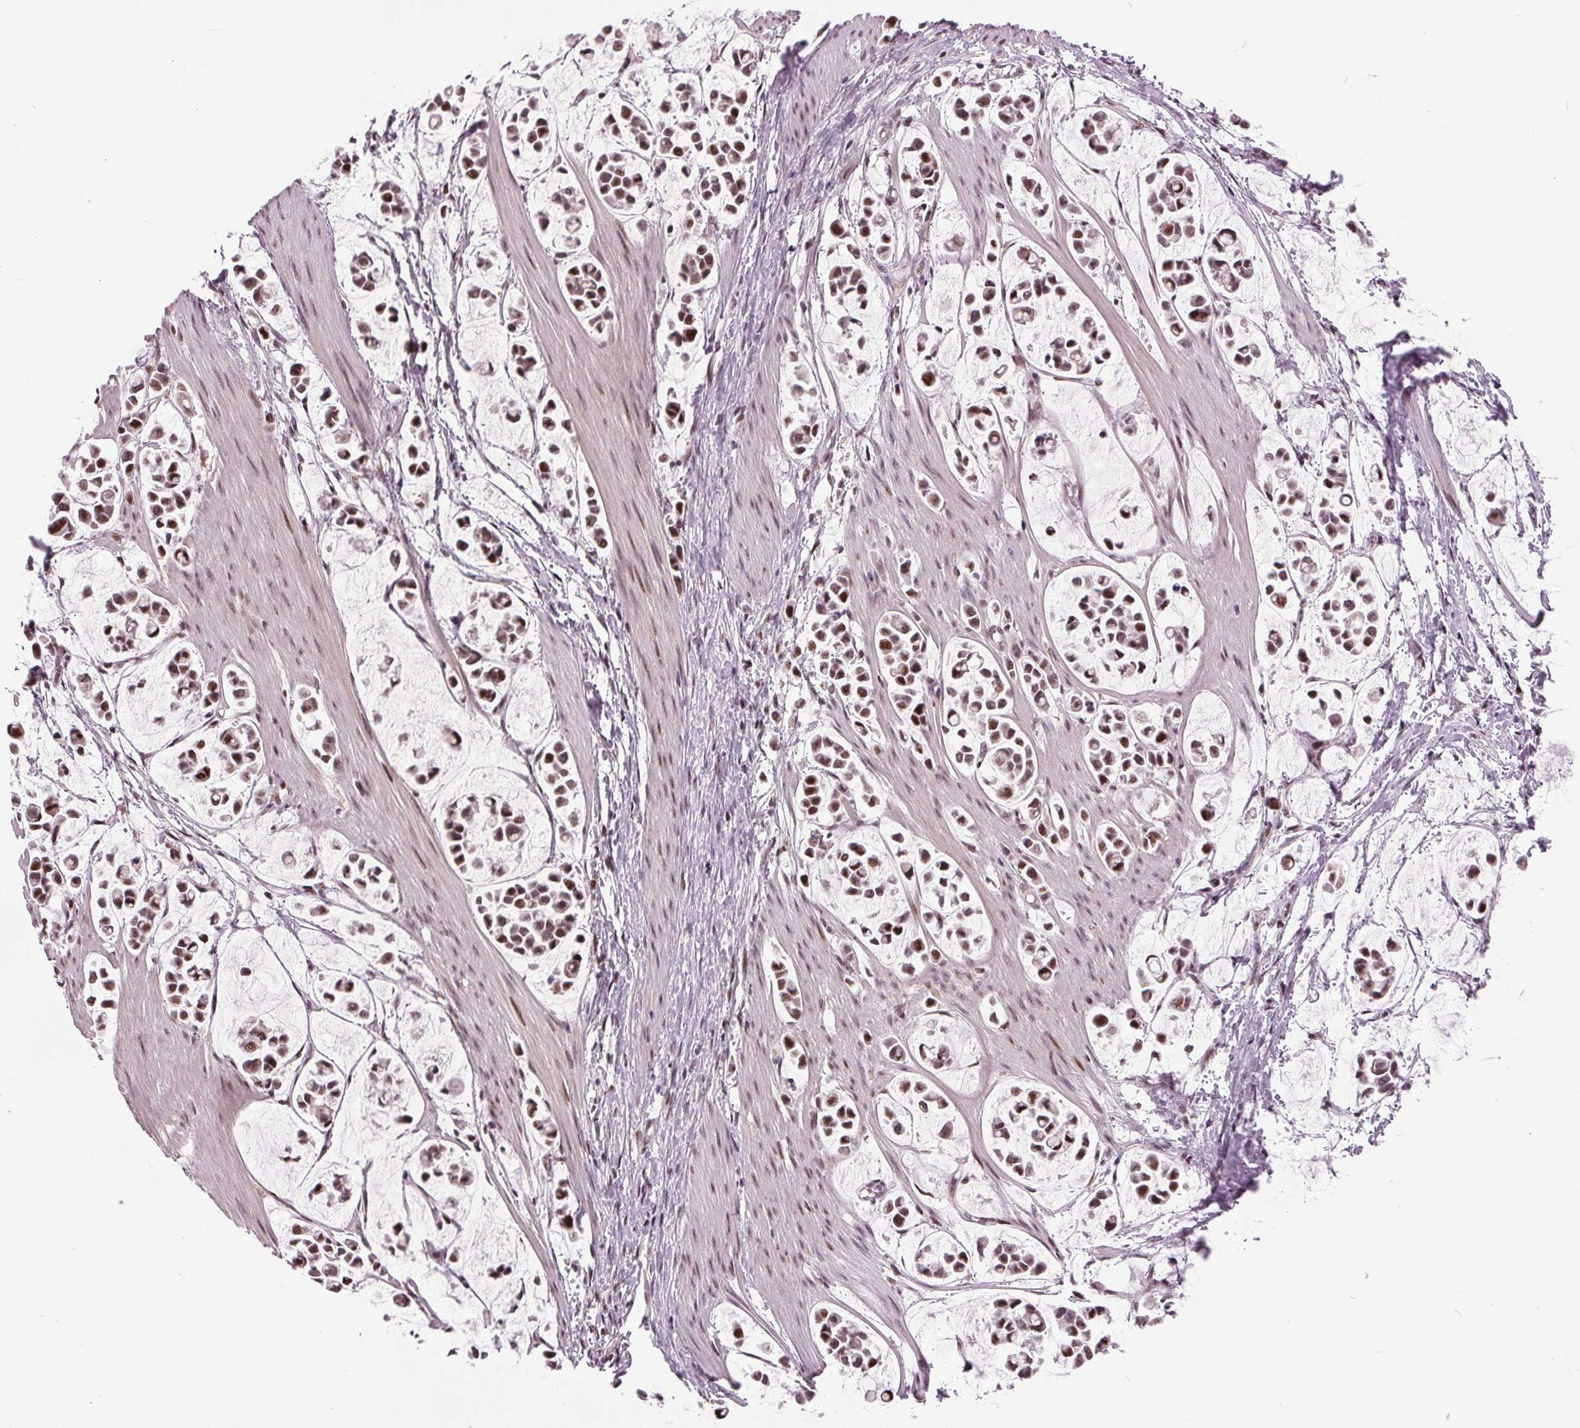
{"staining": {"intensity": "moderate", "quantity": ">75%", "location": "nuclear"}, "tissue": "stomach cancer", "cell_type": "Tumor cells", "image_type": "cancer", "snomed": [{"axis": "morphology", "description": "Adenocarcinoma, NOS"}, {"axis": "topography", "description": "Stomach"}], "caption": "Stomach cancer stained for a protein (brown) exhibits moderate nuclear positive expression in approximately >75% of tumor cells.", "gene": "TTC34", "patient": {"sex": "male", "age": 82}}